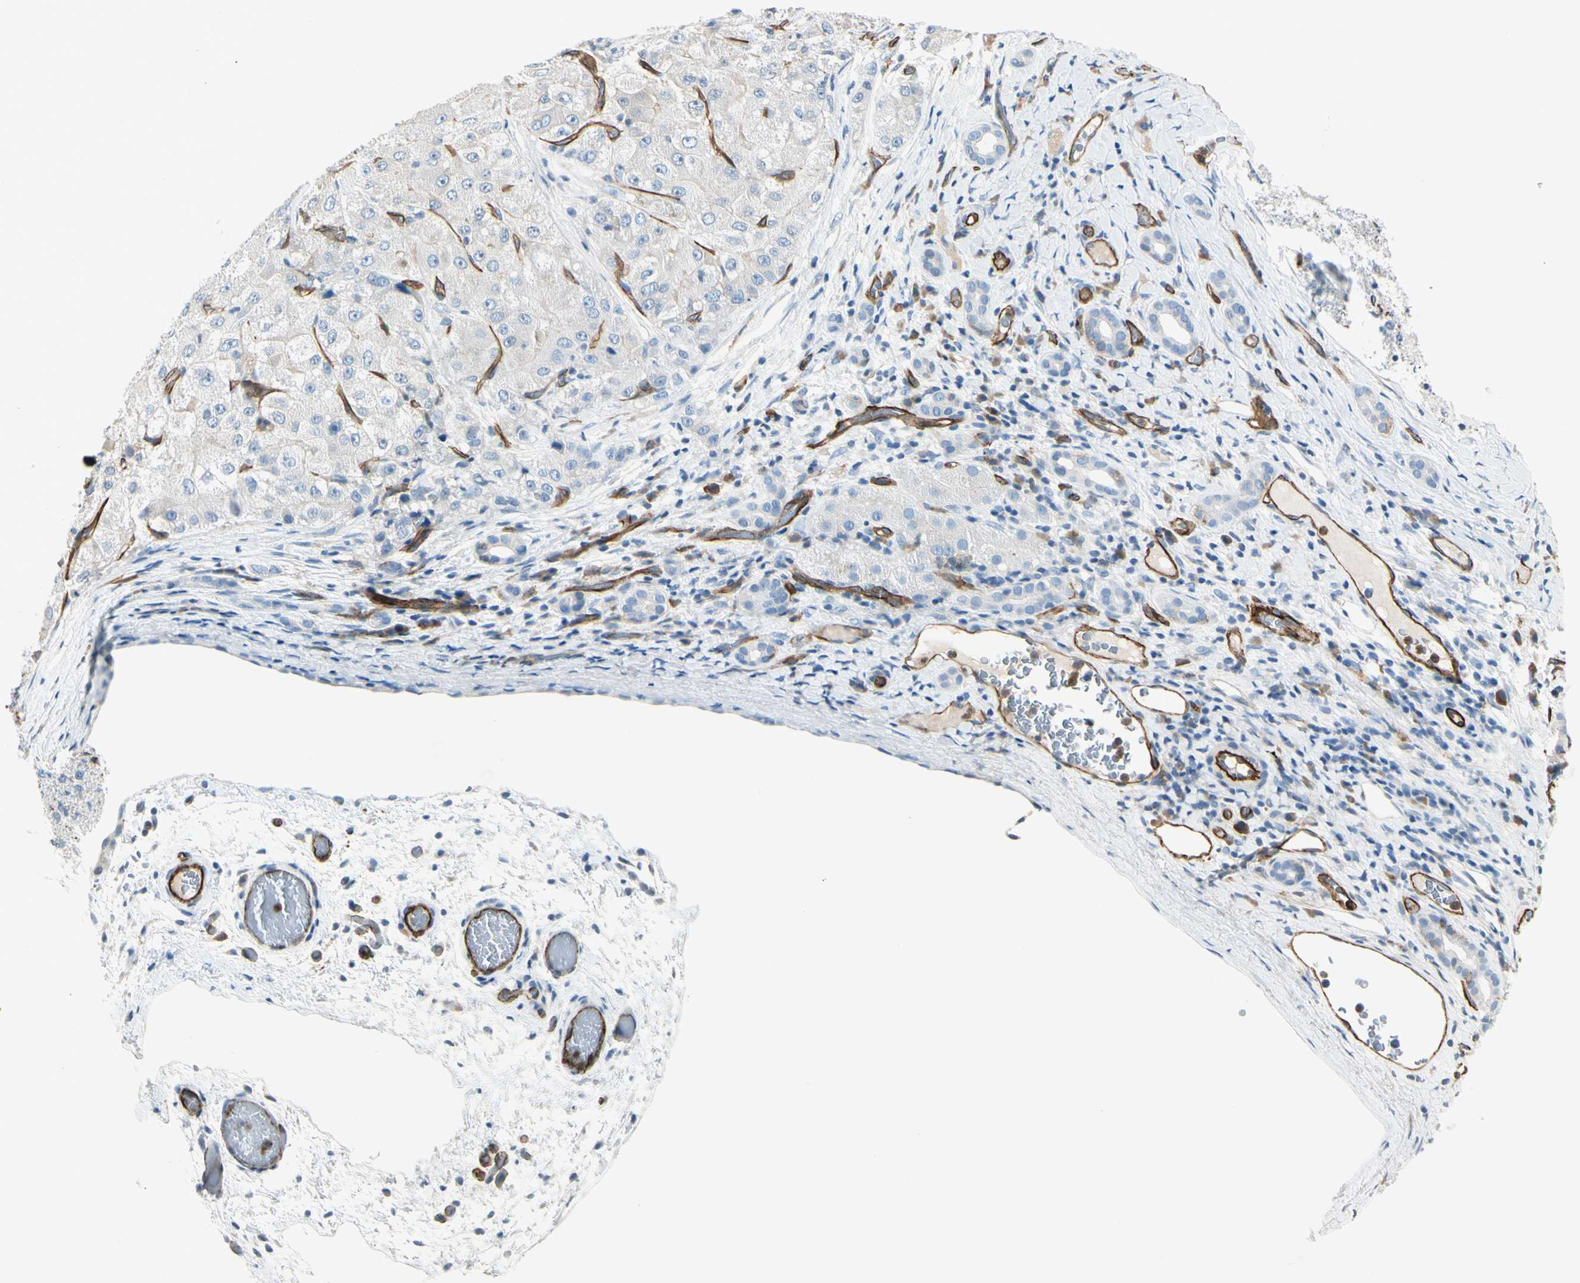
{"staining": {"intensity": "negative", "quantity": "none", "location": "none"}, "tissue": "liver cancer", "cell_type": "Tumor cells", "image_type": "cancer", "snomed": [{"axis": "morphology", "description": "Carcinoma, Hepatocellular, NOS"}, {"axis": "topography", "description": "Liver"}], "caption": "There is no significant positivity in tumor cells of hepatocellular carcinoma (liver).", "gene": "CD93", "patient": {"sex": "male", "age": 80}}